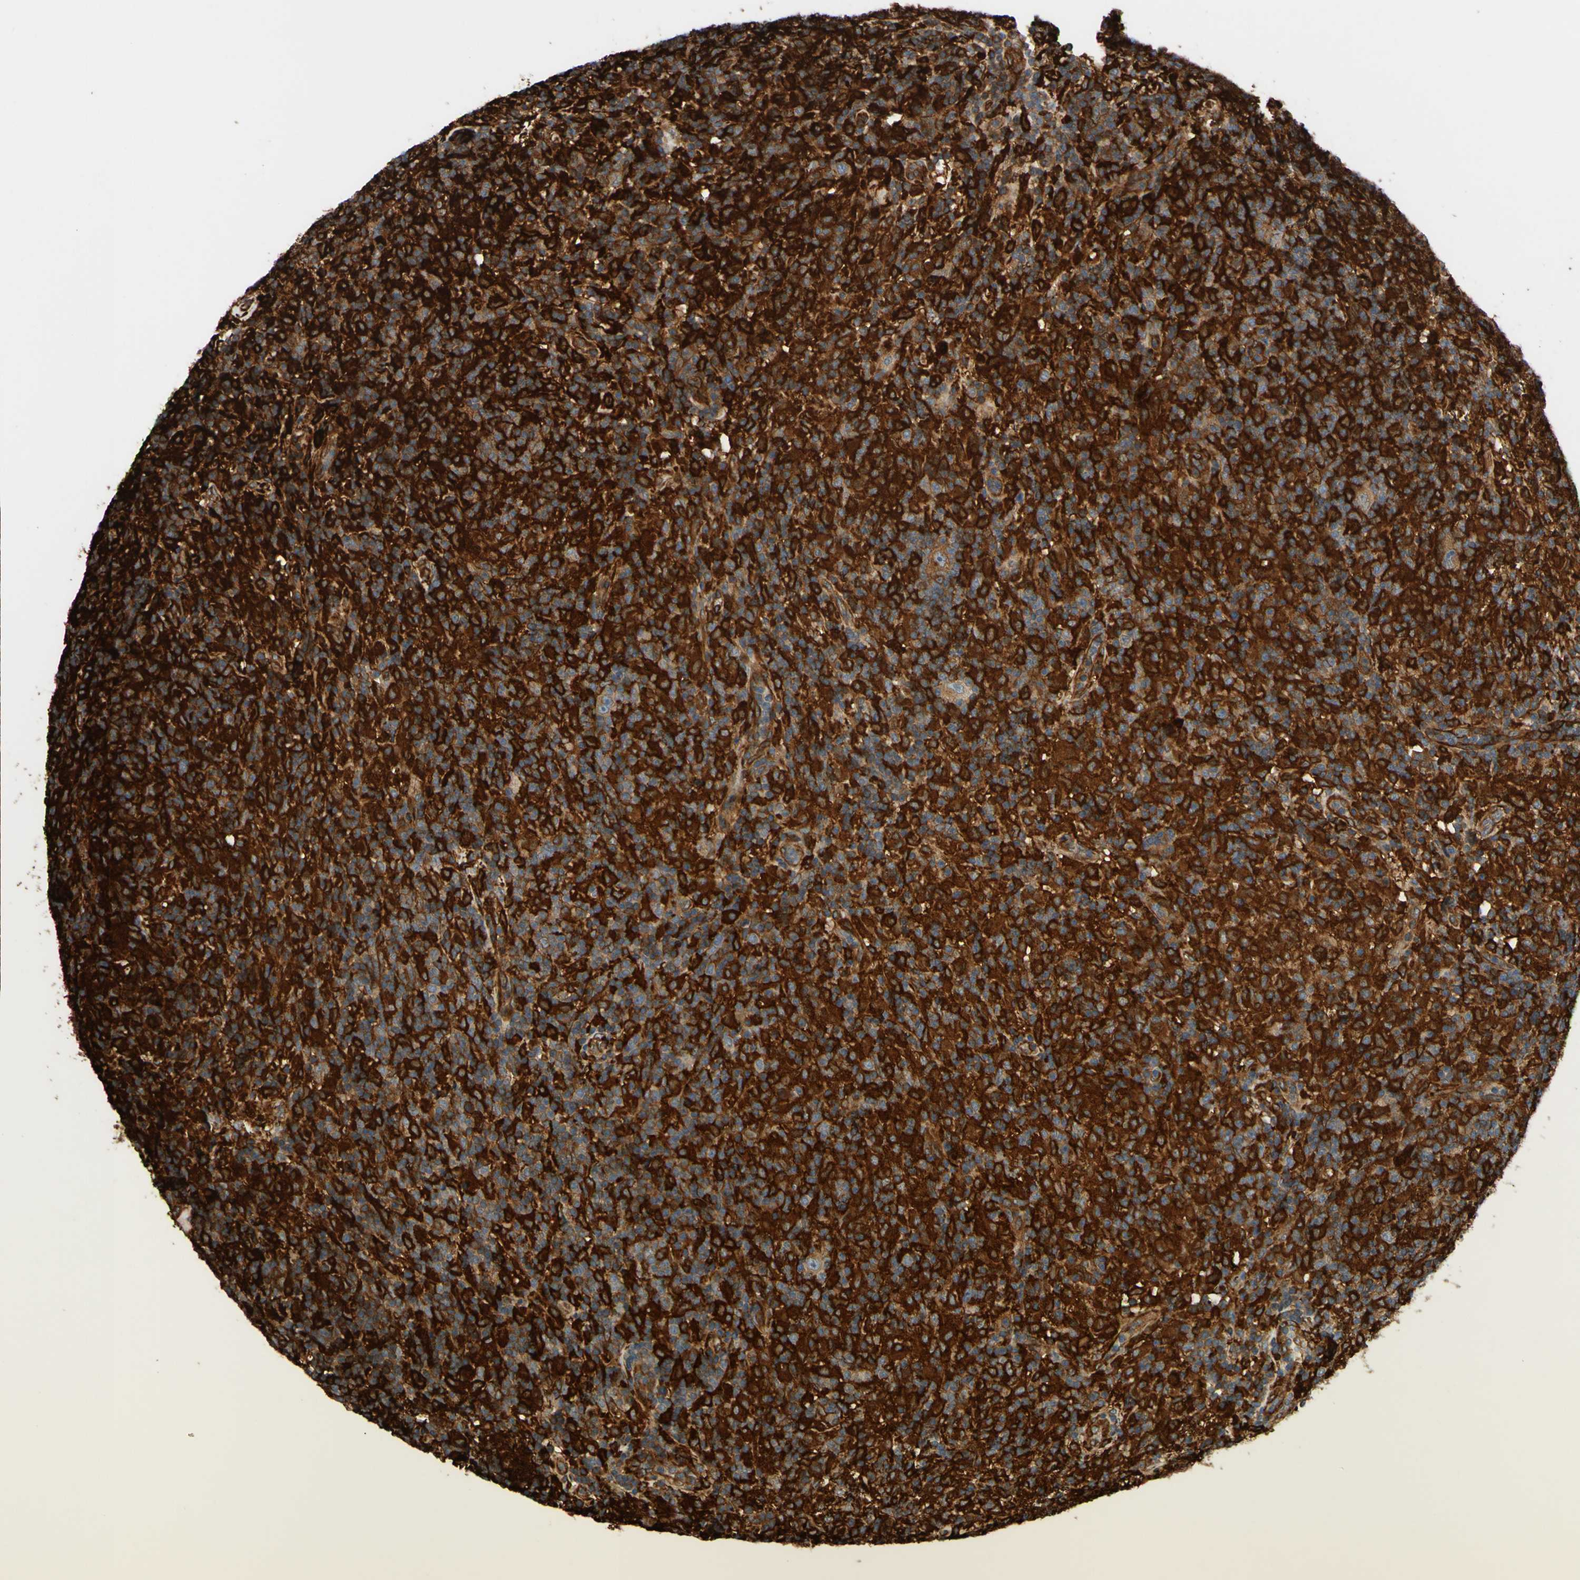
{"staining": {"intensity": "moderate", "quantity": ">75%", "location": "cytoplasmic/membranous"}, "tissue": "lymphoma", "cell_type": "Tumor cells", "image_type": "cancer", "snomed": [{"axis": "morphology", "description": "Hodgkin's disease, NOS"}, {"axis": "topography", "description": "Lymph node"}], "caption": "Immunohistochemical staining of Hodgkin's disease displays medium levels of moderate cytoplasmic/membranous protein positivity in approximately >75% of tumor cells.", "gene": "SPTLC1", "patient": {"sex": "male", "age": 70}}